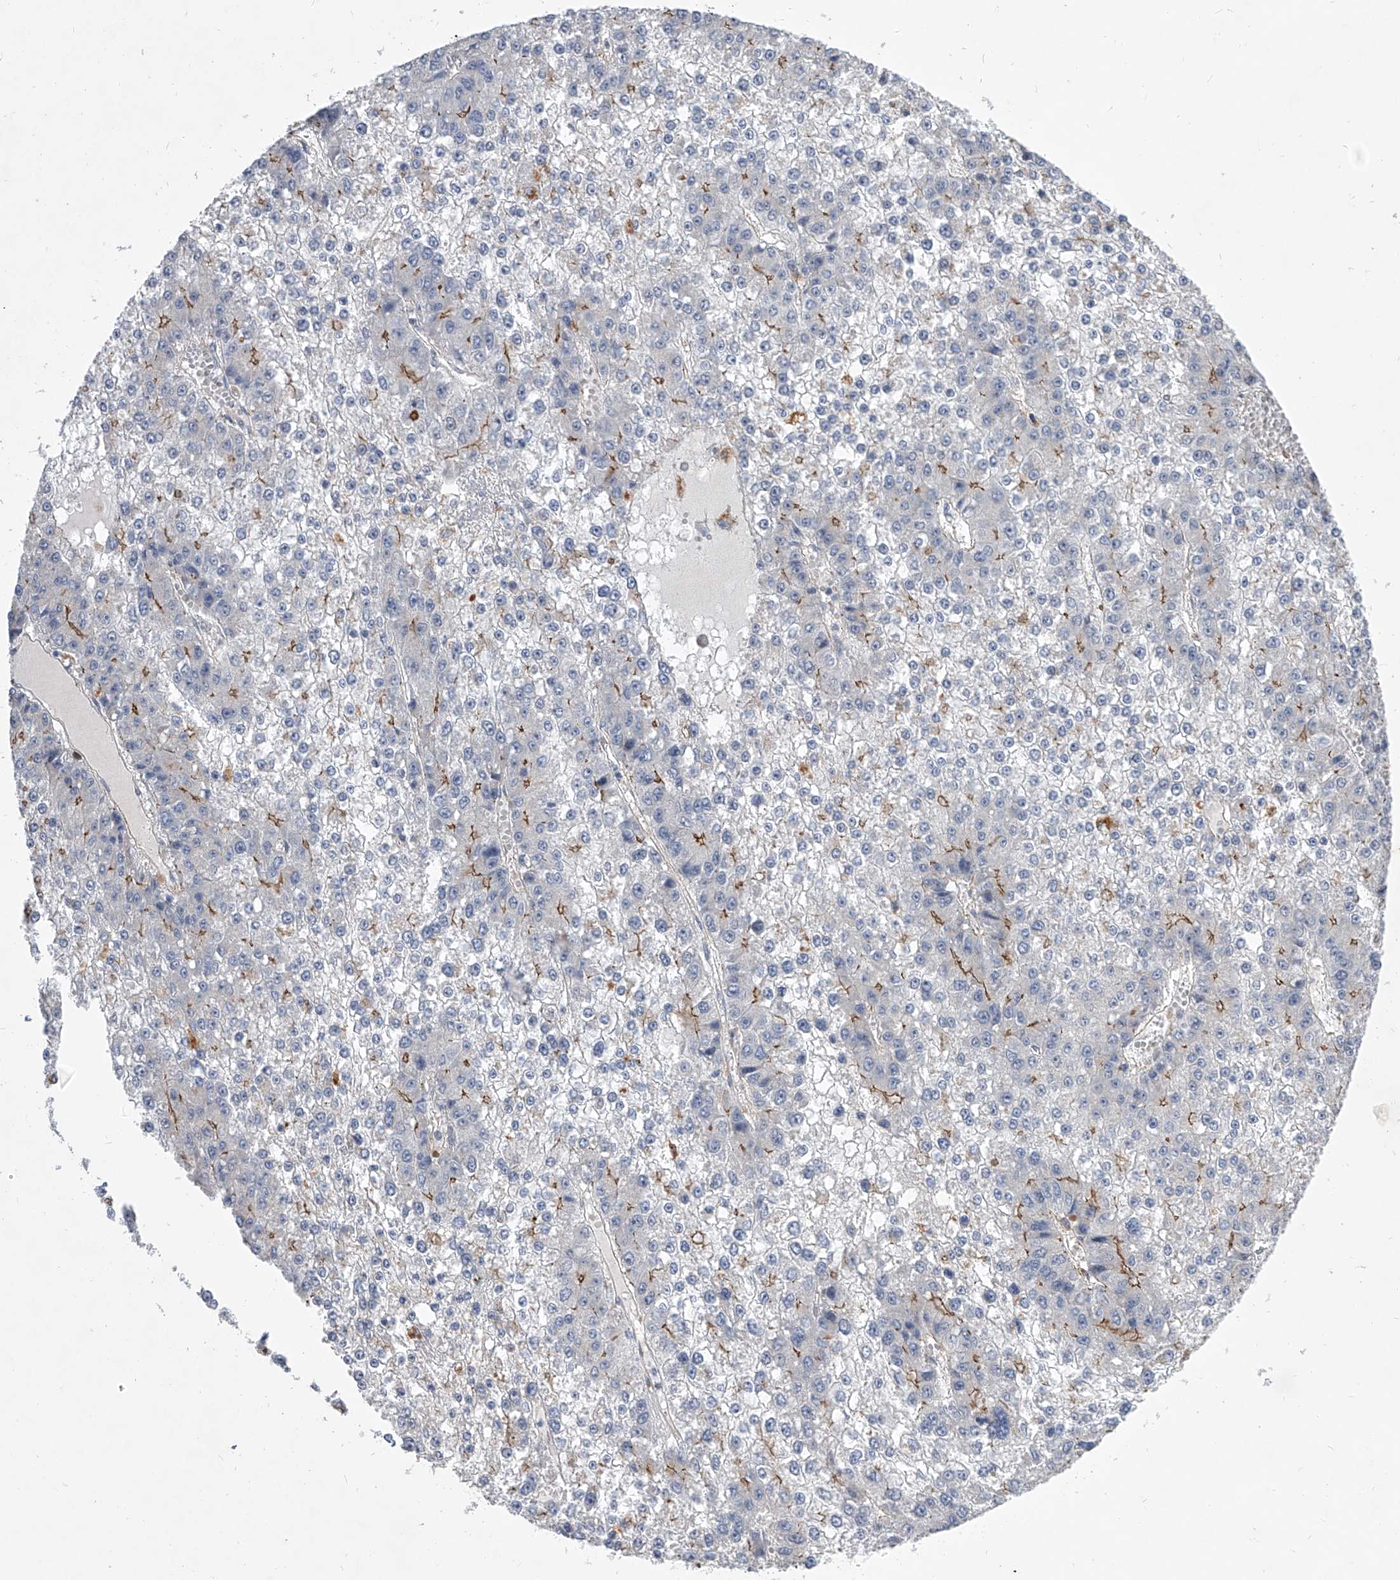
{"staining": {"intensity": "moderate", "quantity": "<25%", "location": "cytoplasmic/membranous"}, "tissue": "liver cancer", "cell_type": "Tumor cells", "image_type": "cancer", "snomed": [{"axis": "morphology", "description": "Carcinoma, Hepatocellular, NOS"}, {"axis": "topography", "description": "Liver"}], "caption": "Approximately <25% of tumor cells in human liver hepatocellular carcinoma show moderate cytoplasmic/membranous protein staining as visualized by brown immunohistochemical staining.", "gene": "MINDY4", "patient": {"sex": "female", "age": 73}}